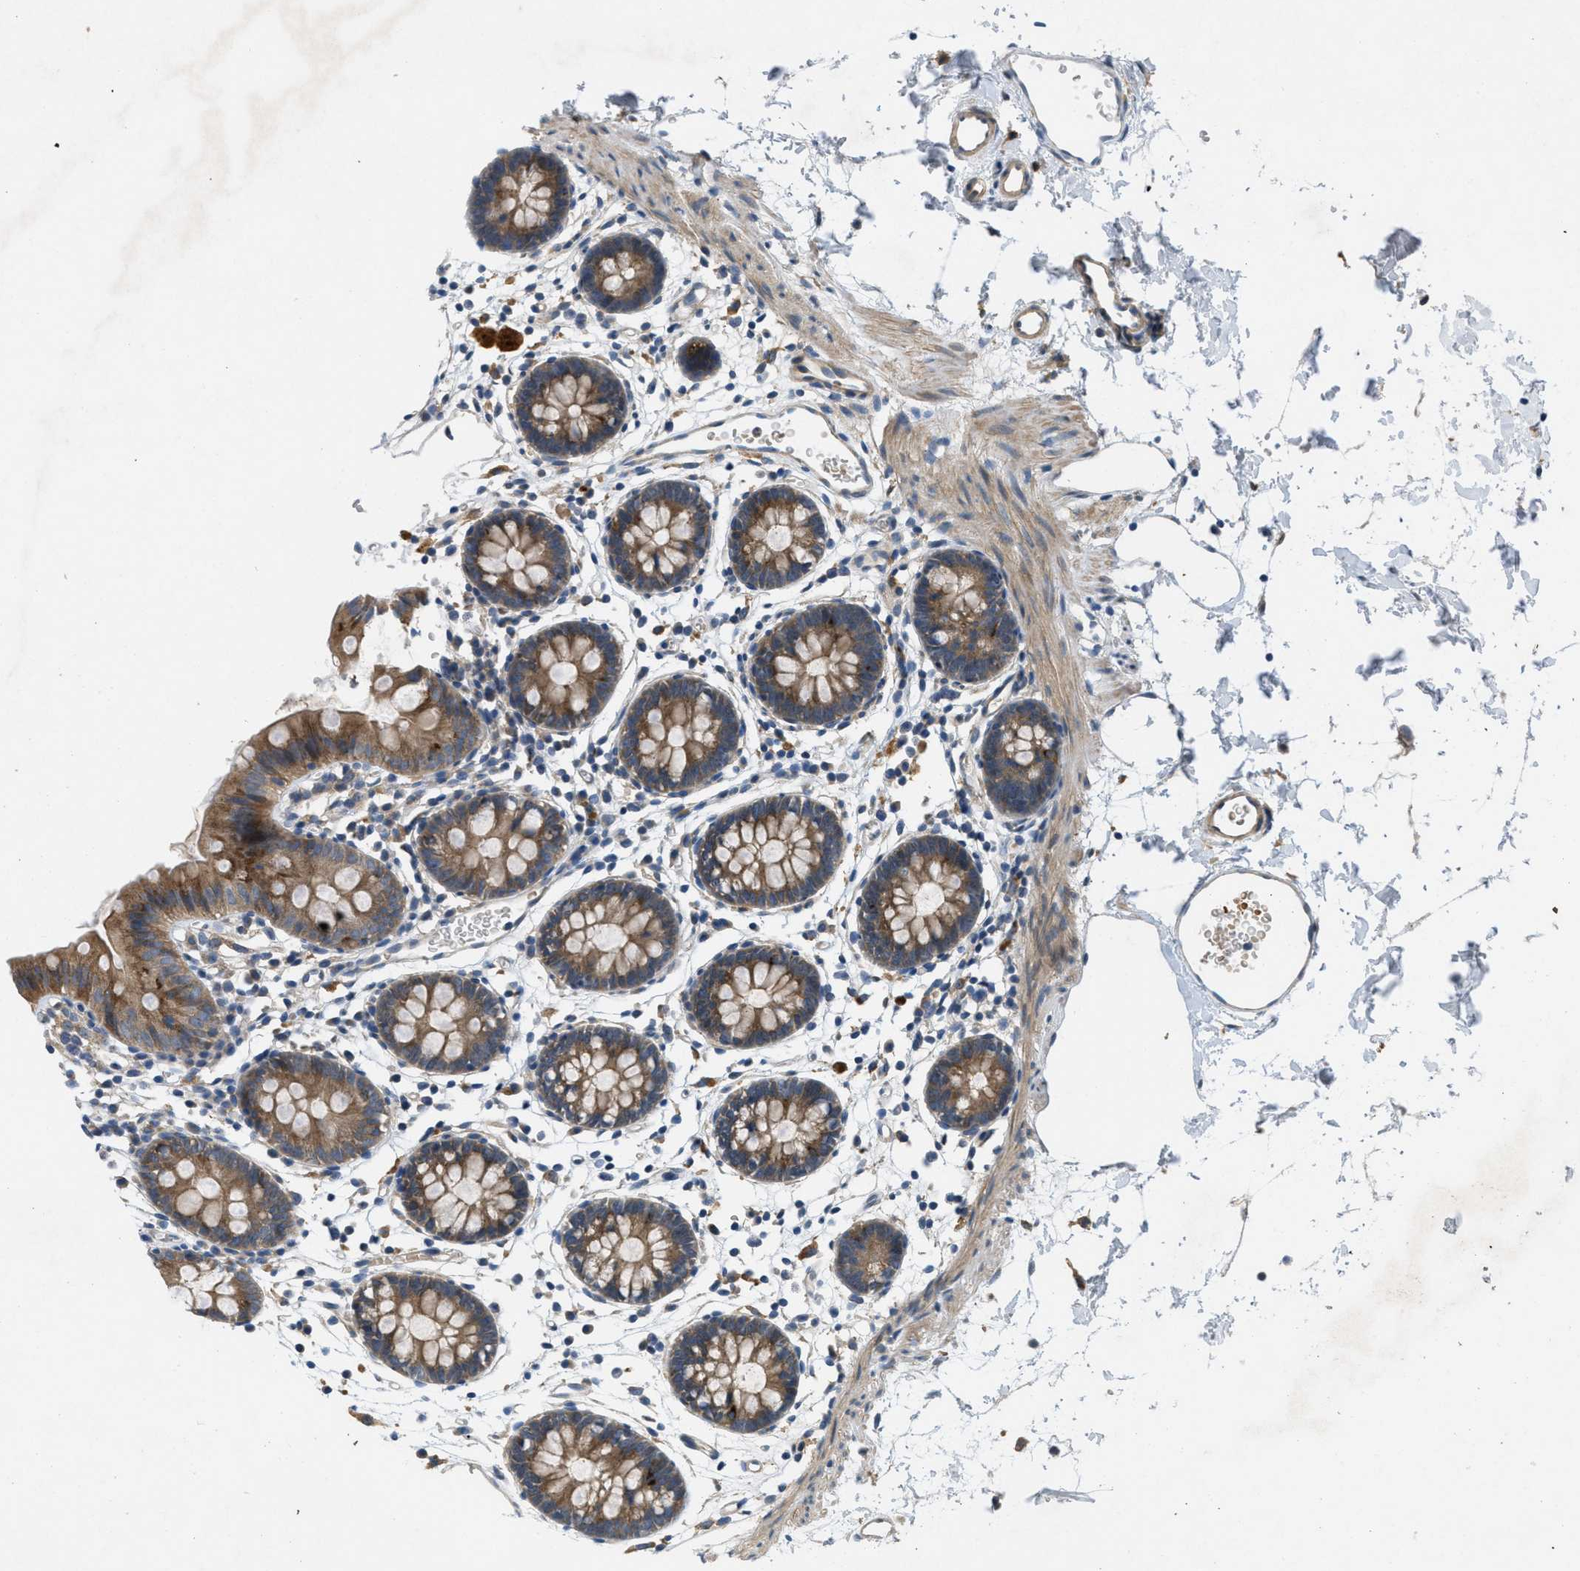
{"staining": {"intensity": "weak", "quantity": "25%-75%", "location": "cytoplasmic/membranous"}, "tissue": "colon", "cell_type": "Endothelial cells", "image_type": "normal", "snomed": [{"axis": "morphology", "description": "Normal tissue, NOS"}, {"axis": "topography", "description": "Colon"}], "caption": "Immunohistochemistry (IHC) of benign human colon demonstrates low levels of weak cytoplasmic/membranous expression in approximately 25%-75% of endothelial cells.", "gene": "ADCY6", "patient": {"sex": "male", "age": 14}}